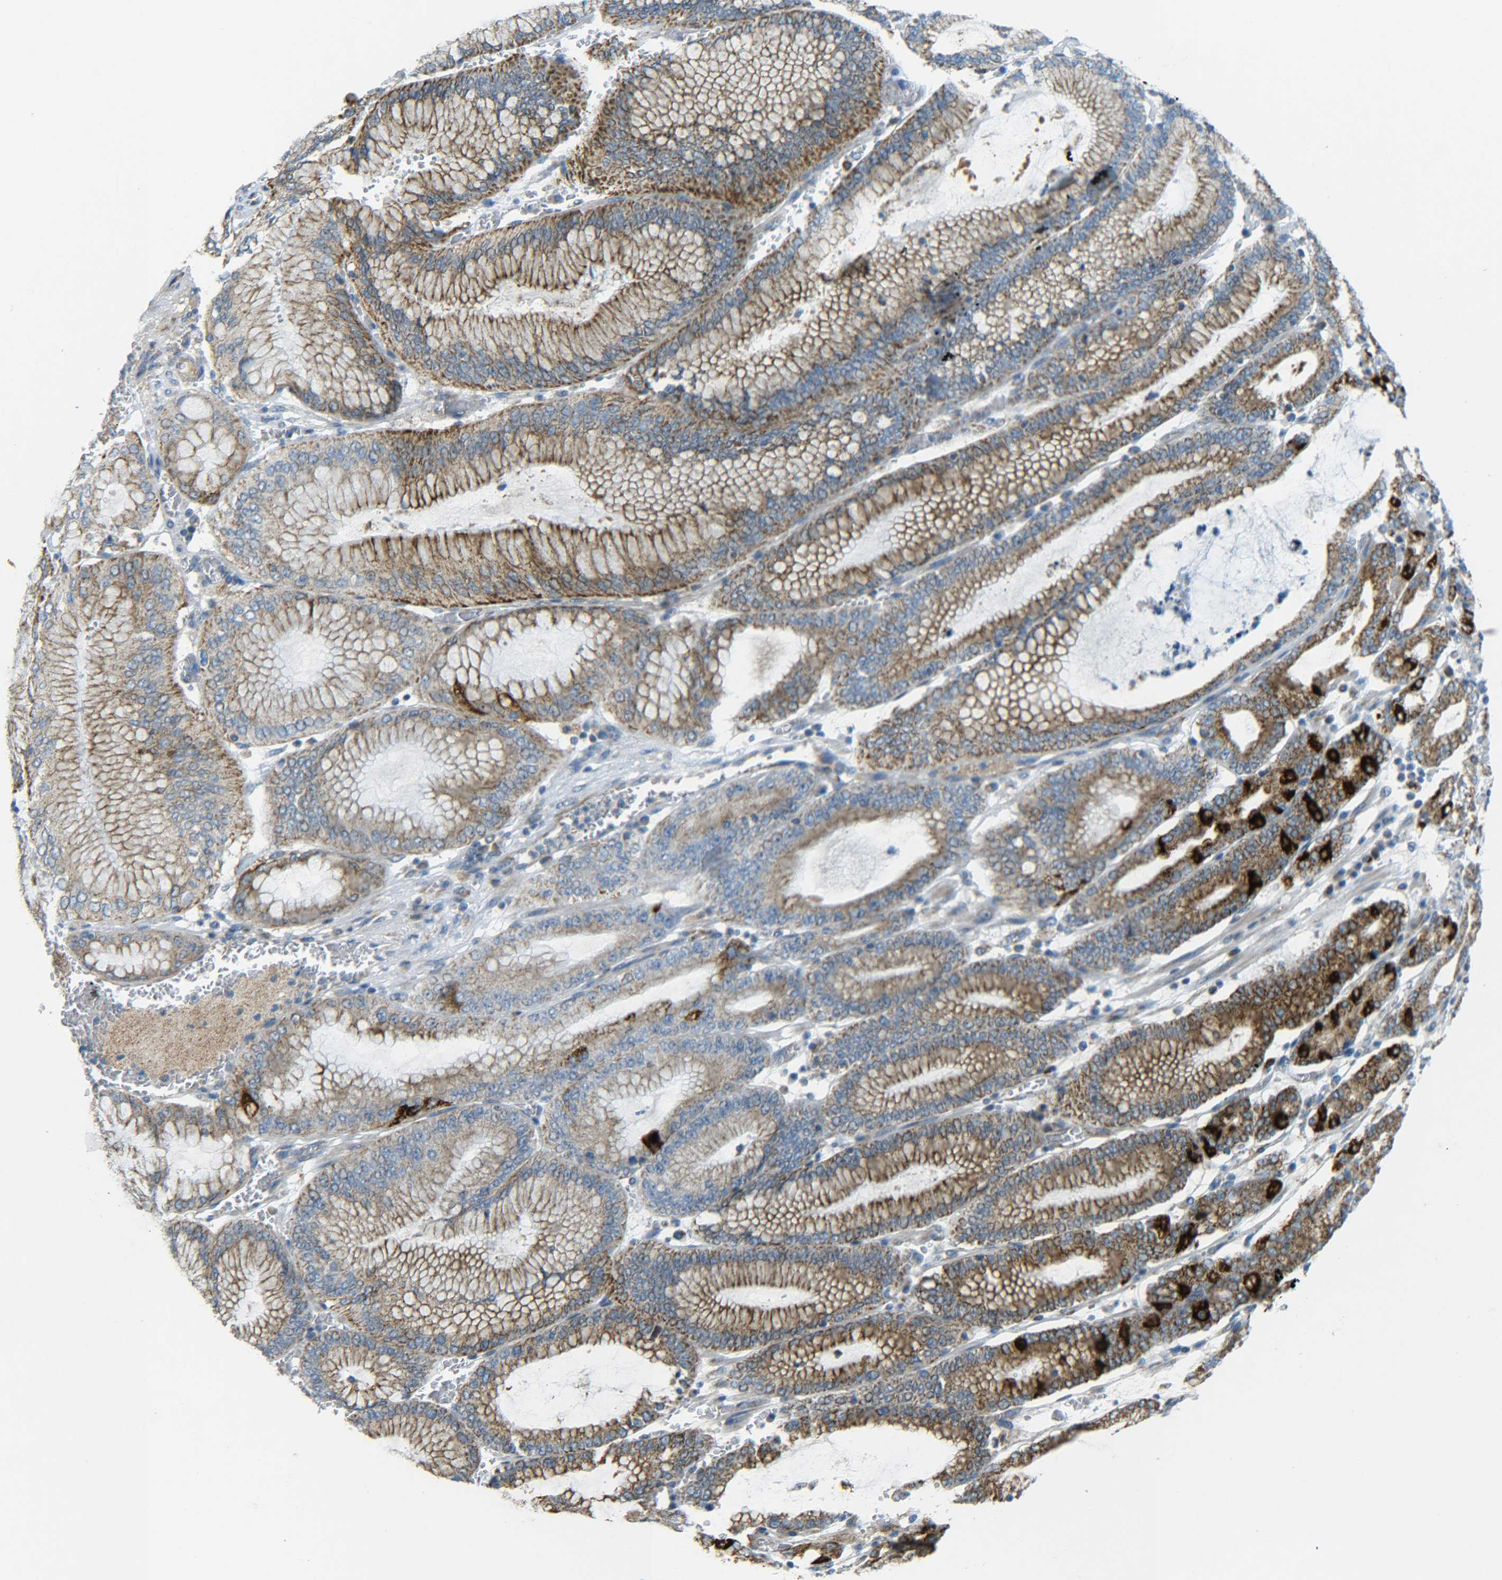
{"staining": {"intensity": "moderate", "quantity": ">75%", "location": "cytoplasmic/membranous"}, "tissue": "stomach cancer", "cell_type": "Tumor cells", "image_type": "cancer", "snomed": [{"axis": "morphology", "description": "Normal tissue, NOS"}, {"axis": "morphology", "description": "Adenocarcinoma, NOS"}, {"axis": "topography", "description": "Stomach, upper"}, {"axis": "topography", "description": "Stomach"}], "caption": "Adenocarcinoma (stomach) stained for a protein demonstrates moderate cytoplasmic/membranous positivity in tumor cells.", "gene": "CYB5R1", "patient": {"sex": "male", "age": 76}}